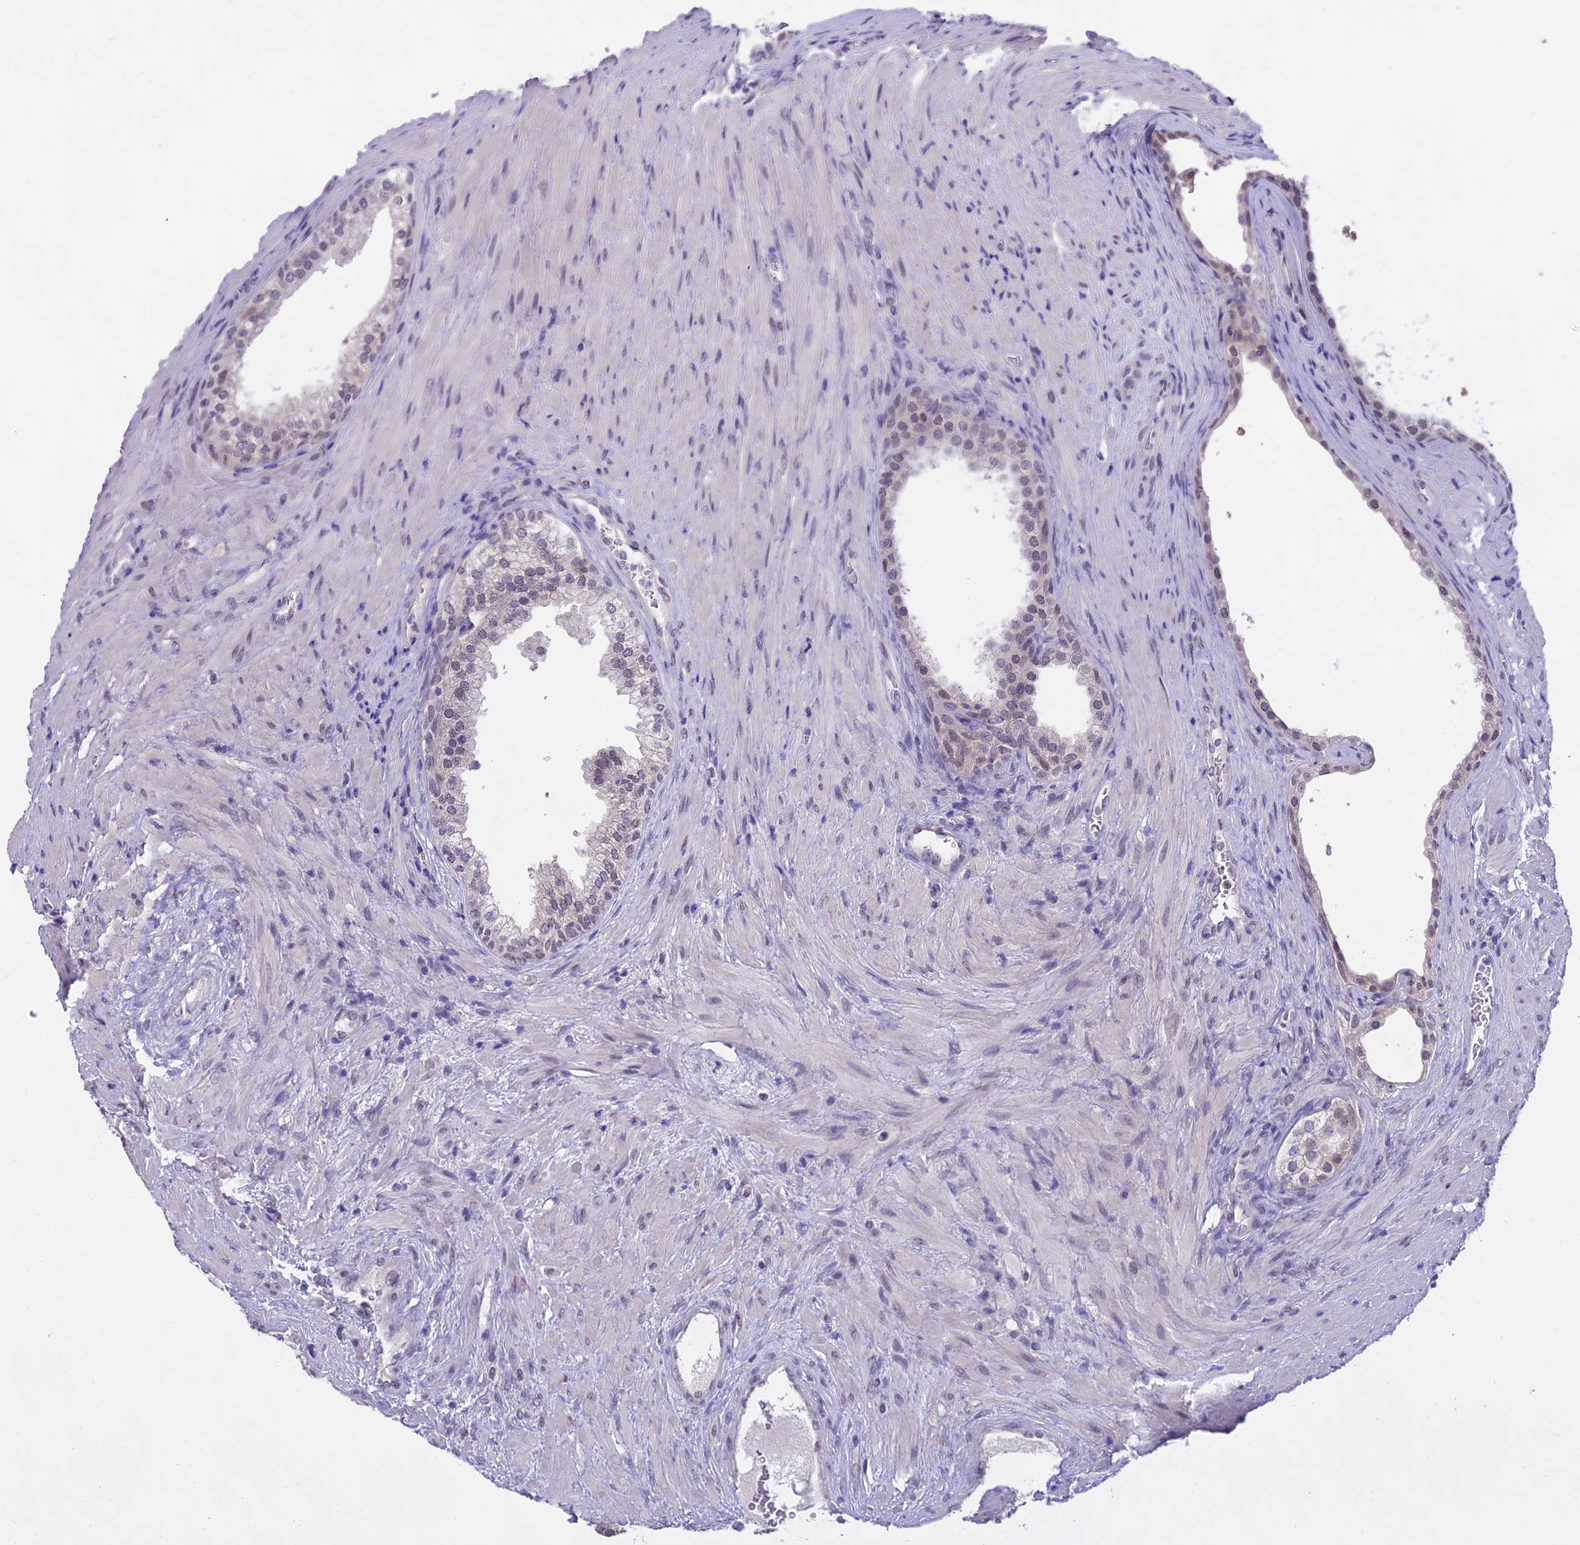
{"staining": {"intensity": "weak", "quantity": "<25%", "location": "nuclear"}, "tissue": "prostate", "cell_type": "Glandular cells", "image_type": "normal", "snomed": [{"axis": "morphology", "description": "Normal tissue, NOS"}, {"axis": "topography", "description": "Prostate"}], "caption": "A high-resolution histopathology image shows immunohistochemistry (IHC) staining of unremarkable prostate, which reveals no significant staining in glandular cells. Nuclei are stained in blue.", "gene": "MAT2A", "patient": {"sex": "male", "age": 76}}